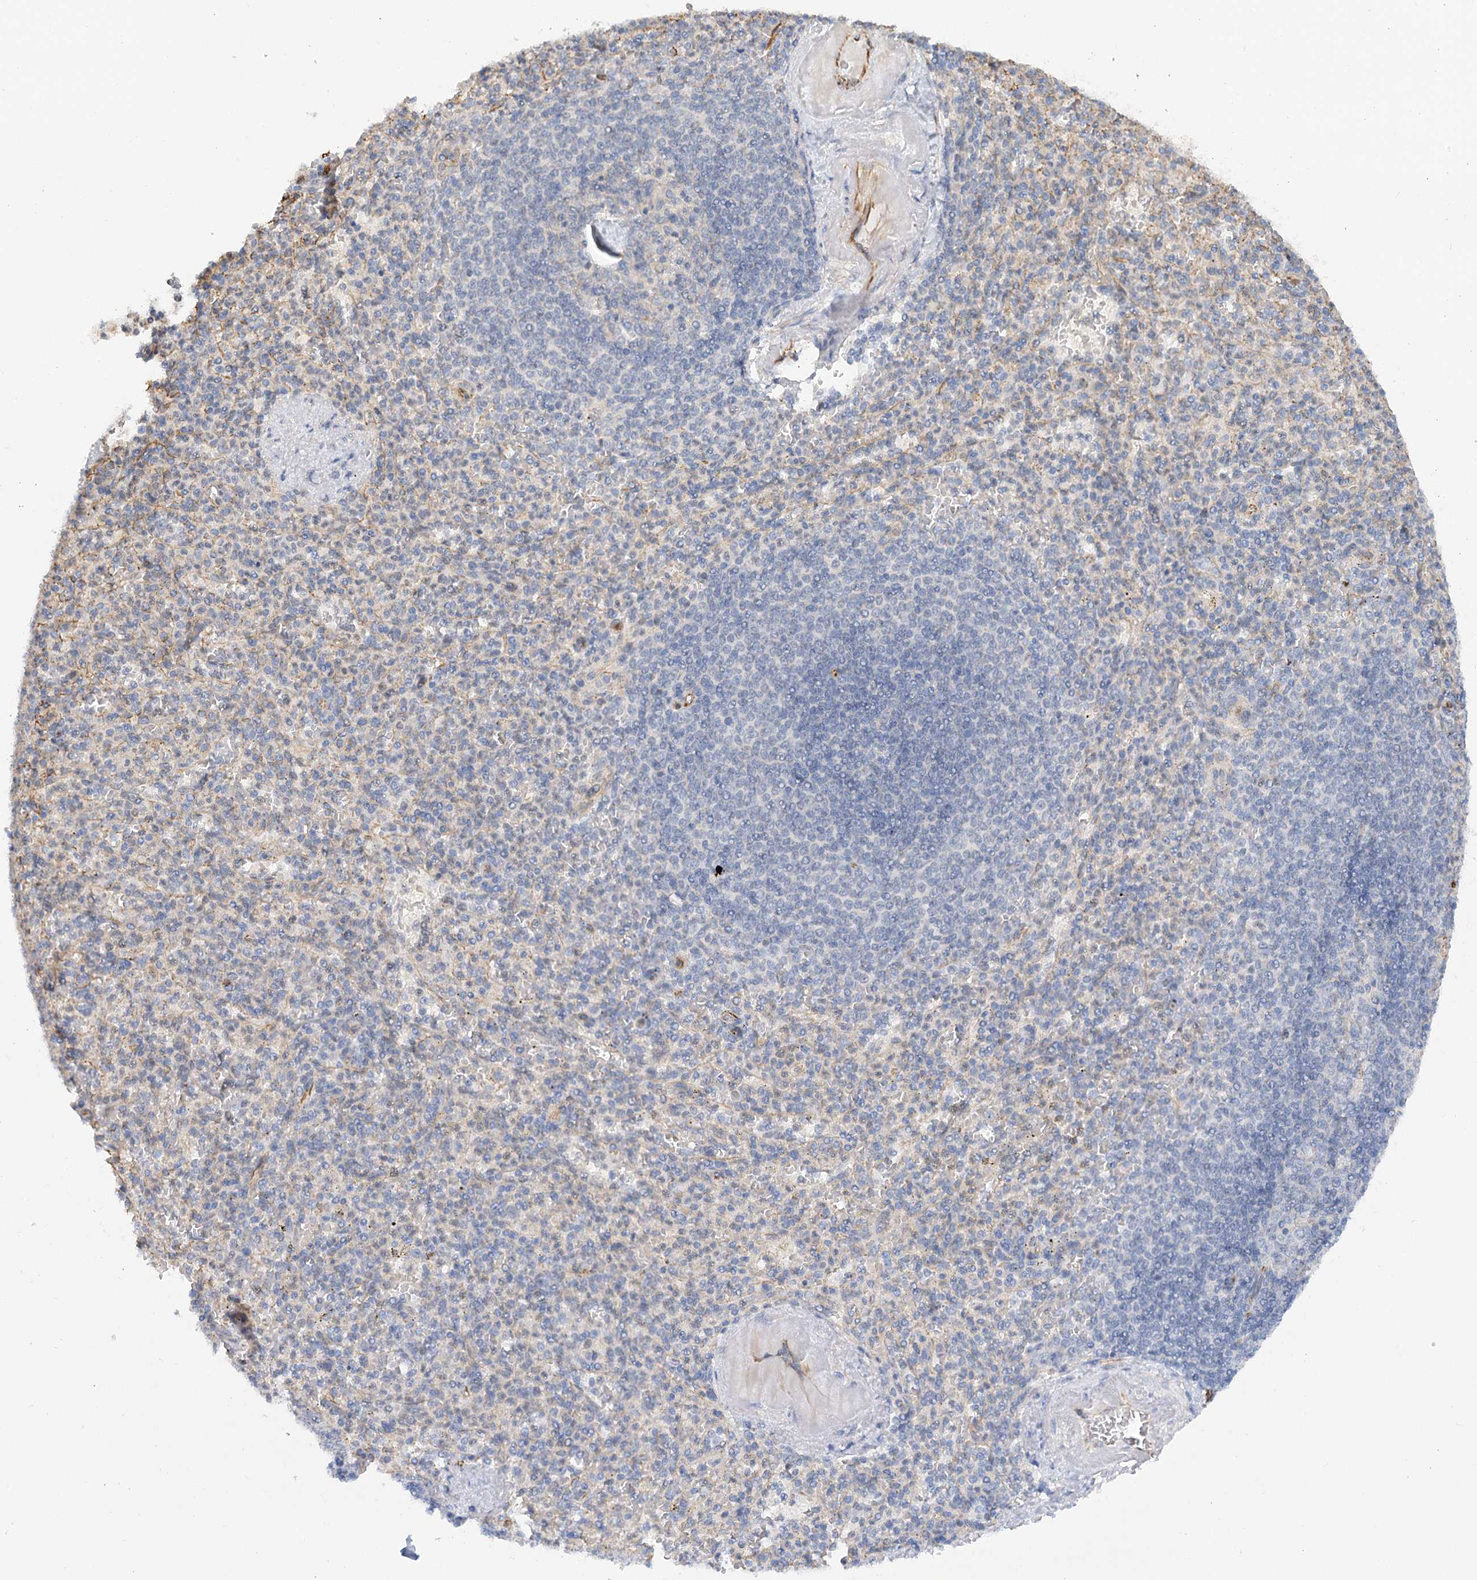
{"staining": {"intensity": "negative", "quantity": "none", "location": "none"}, "tissue": "spleen", "cell_type": "Cells in red pulp", "image_type": "normal", "snomed": [{"axis": "morphology", "description": "Normal tissue, NOS"}, {"axis": "topography", "description": "Spleen"}], "caption": "Immunohistochemical staining of normal human spleen exhibits no significant expression in cells in red pulp.", "gene": "NELL2", "patient": {"sex": "female", "age": 74}}